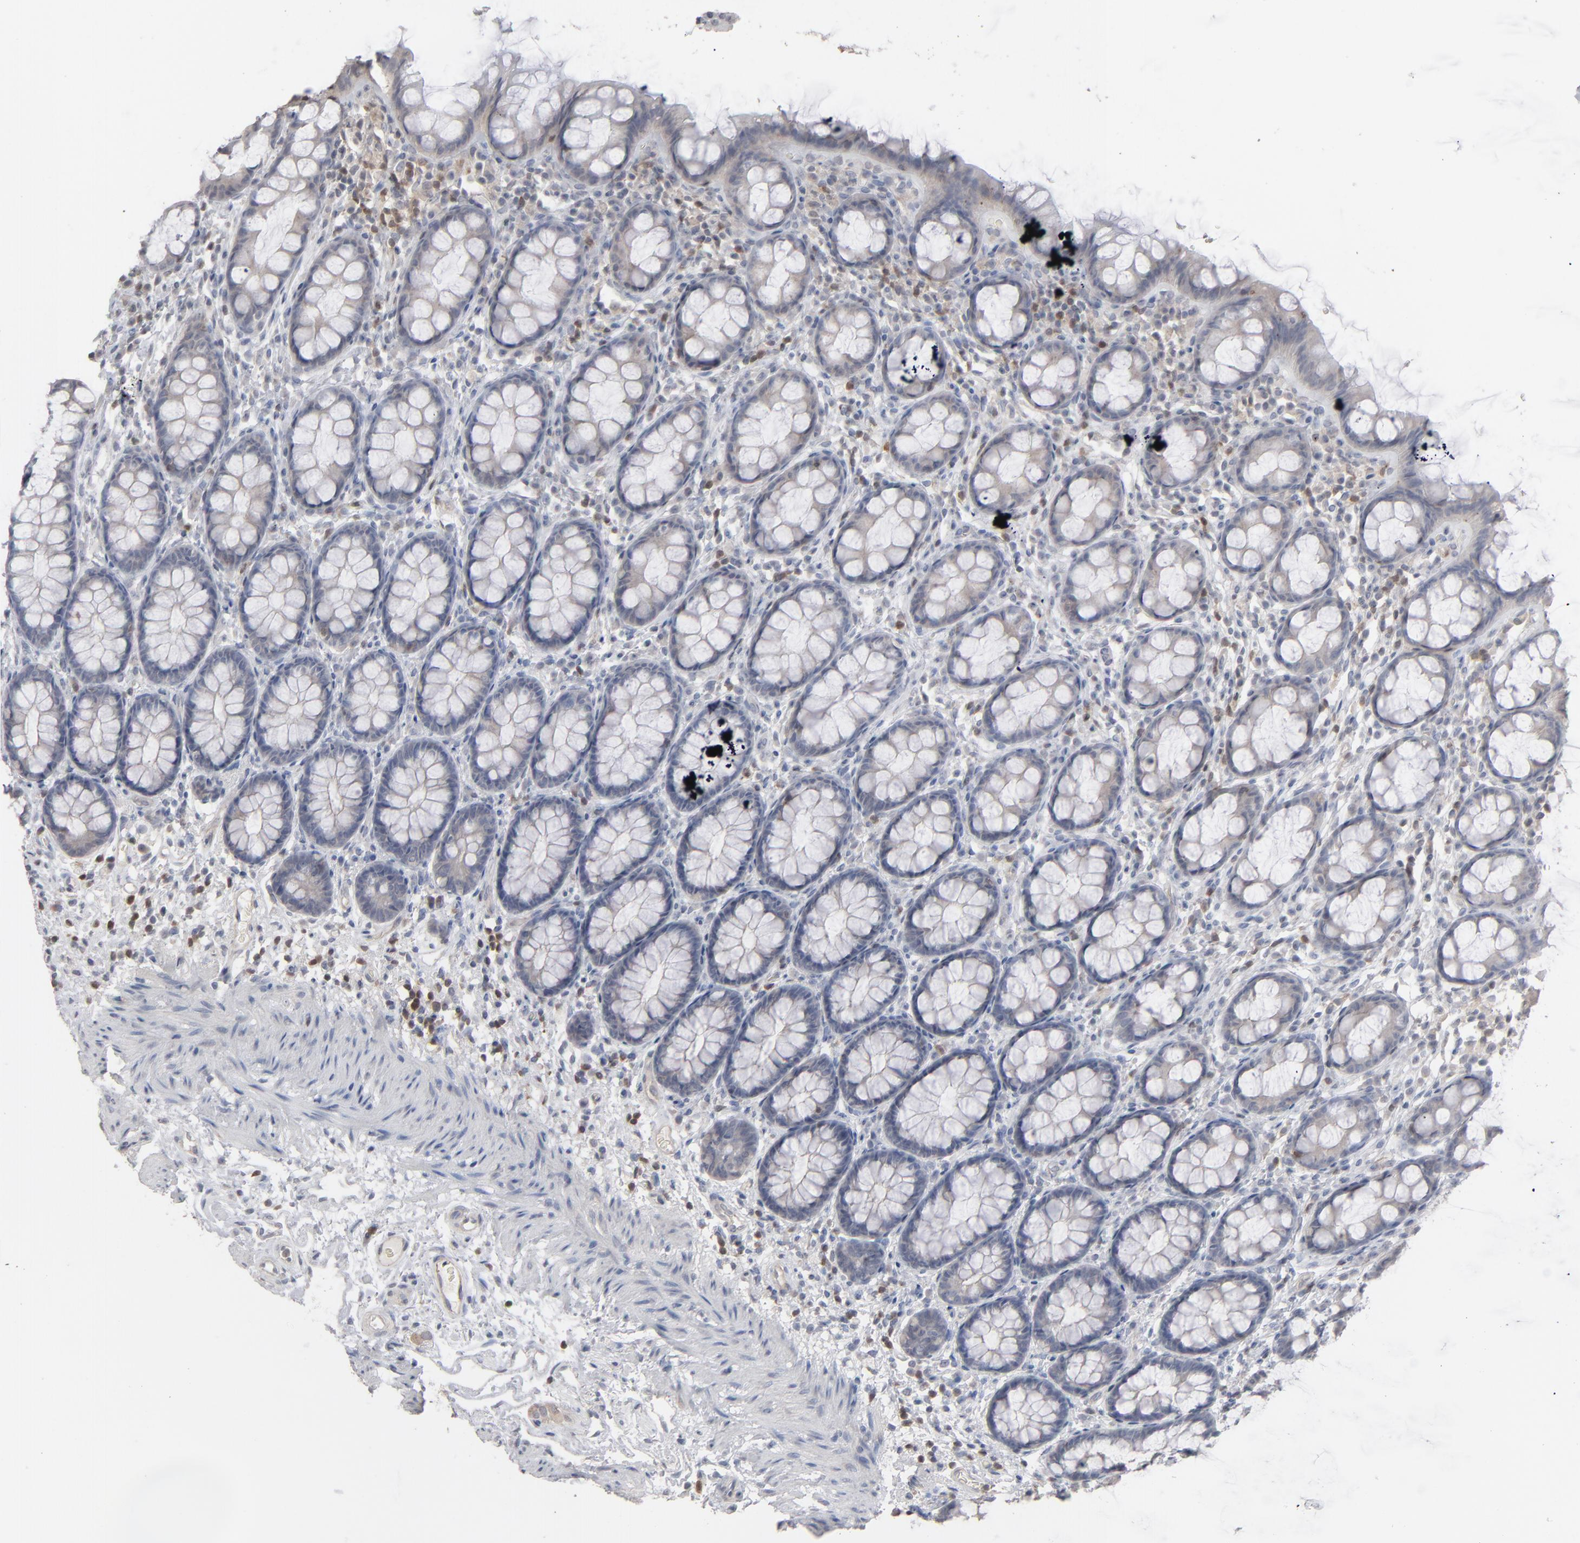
{"staining": {"intensity": "negative", "quantity": "none", "location": "none"}, "tissue": "rectum", "cell_type": "Glandular cells", "image_type": "normal", "snomed": [{"axis": "morphology", "description": "Normal tissue, NOS"}, {"axis": "topography", "description": "Rectum"}], "caption": "The histopathology image shows no staining of glandular cells in unremarkable rectum. Brightfield microscopy of IHC stained with DAB (brown) and hematoxylin (blue), captured at high magnification.", "gene": "STAT4", "patient": {"sex": "male", "age": 92}}